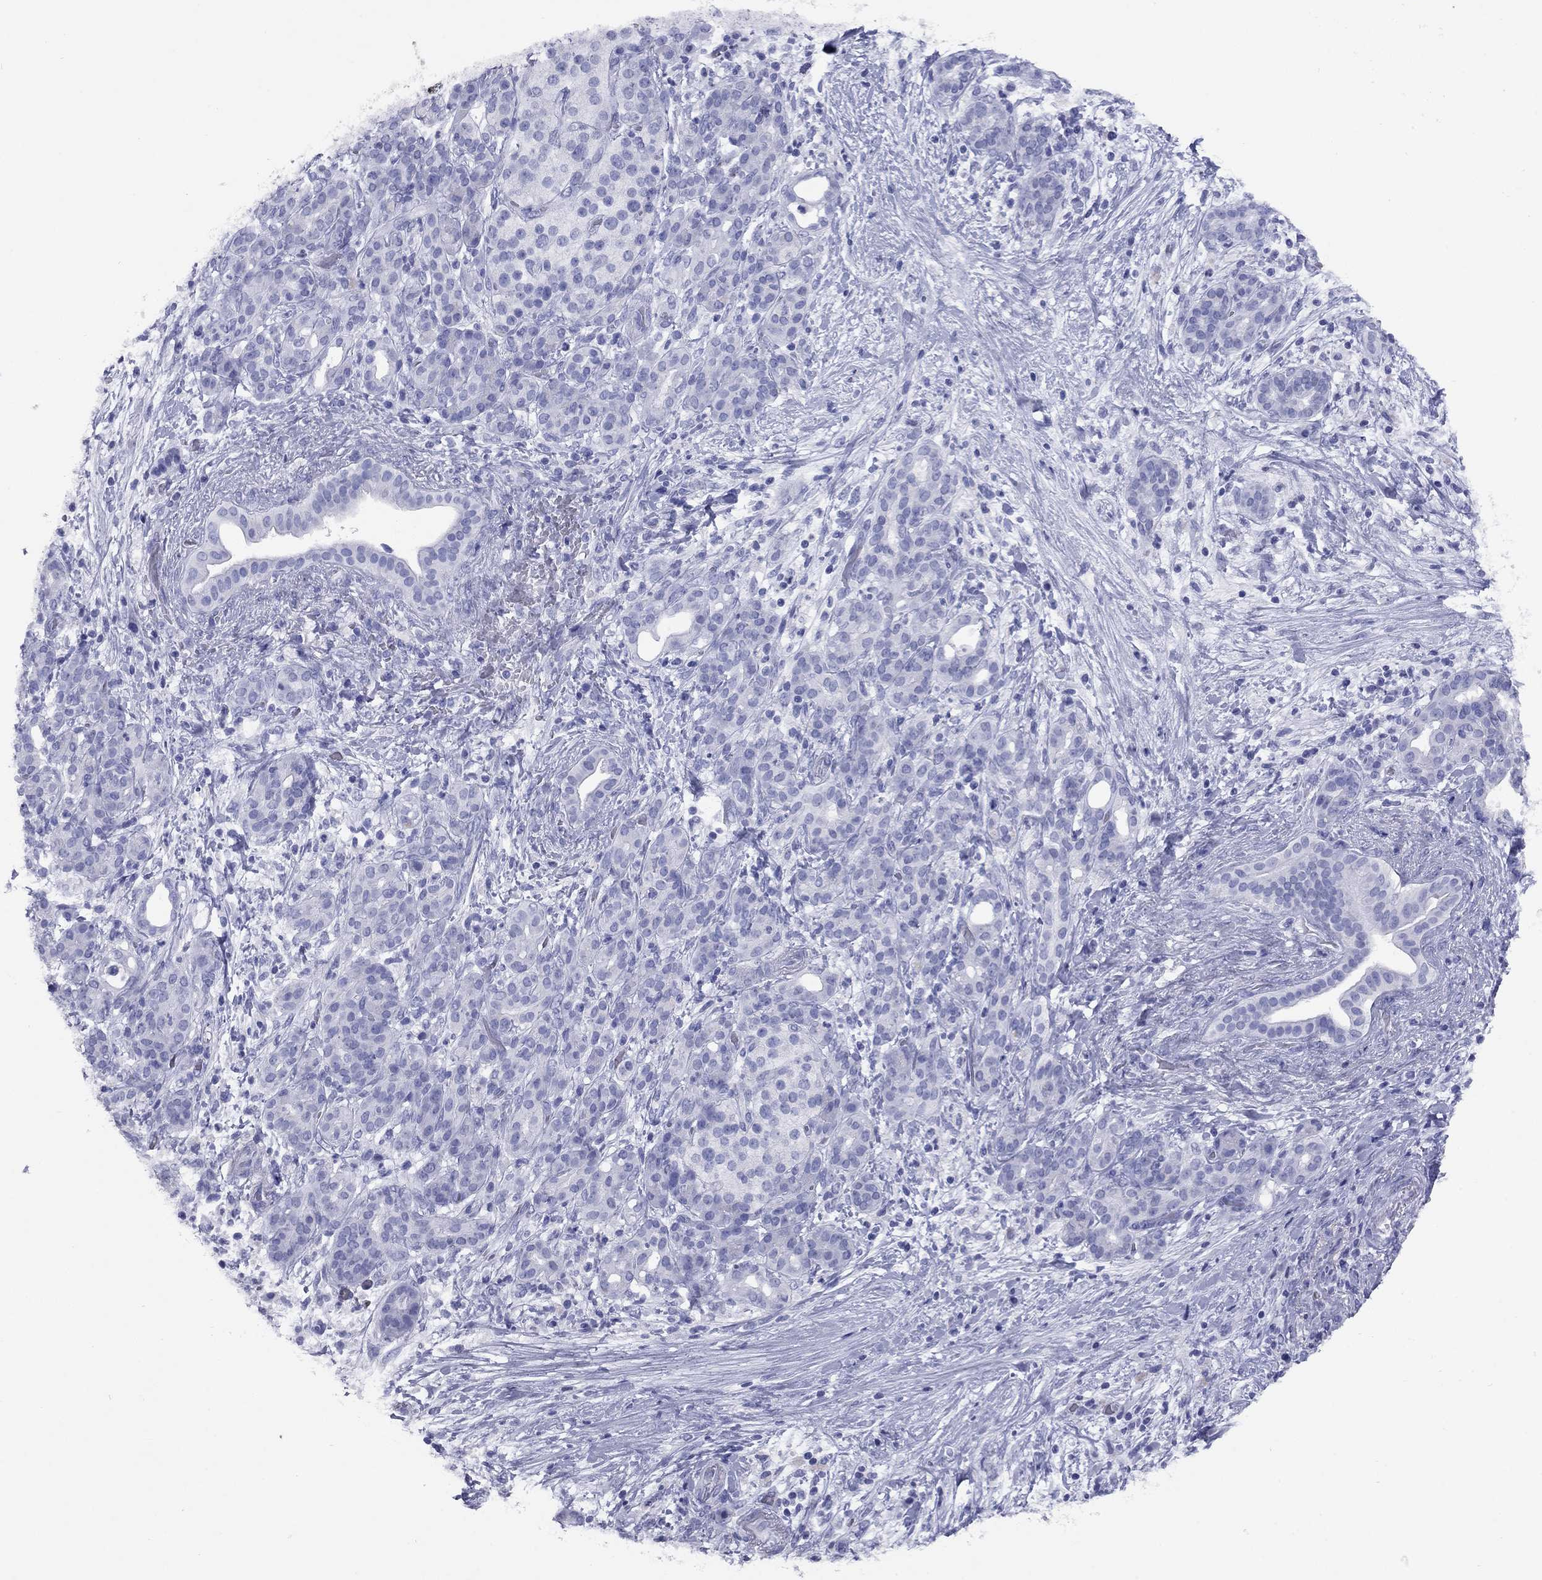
{"staining": {"intensity": "negative", "quantity": "none", "location": "none"}, "tissue": "pancreatic cancer", "cell_type": "Tumor cells", "image_type": "cancer", "snomed": [{"axis": "morphology", "description": "Adenocarcinoma, NOS"}, {"axis": "topography", "description": "Pancreas"}], "caption": "Immunohistochemistry histopathology image of adenocarcinoma (pancreatic) stained for a protein (brown), which displays no positivity in tumor cells. (DAB (3,3'-diaminobenzidine) immunohistochemistry (IHC) visualized using brightfield microscopy, high magnification).", "gene": "NPPA", "patient": {"sex": "male", "age": 44}}